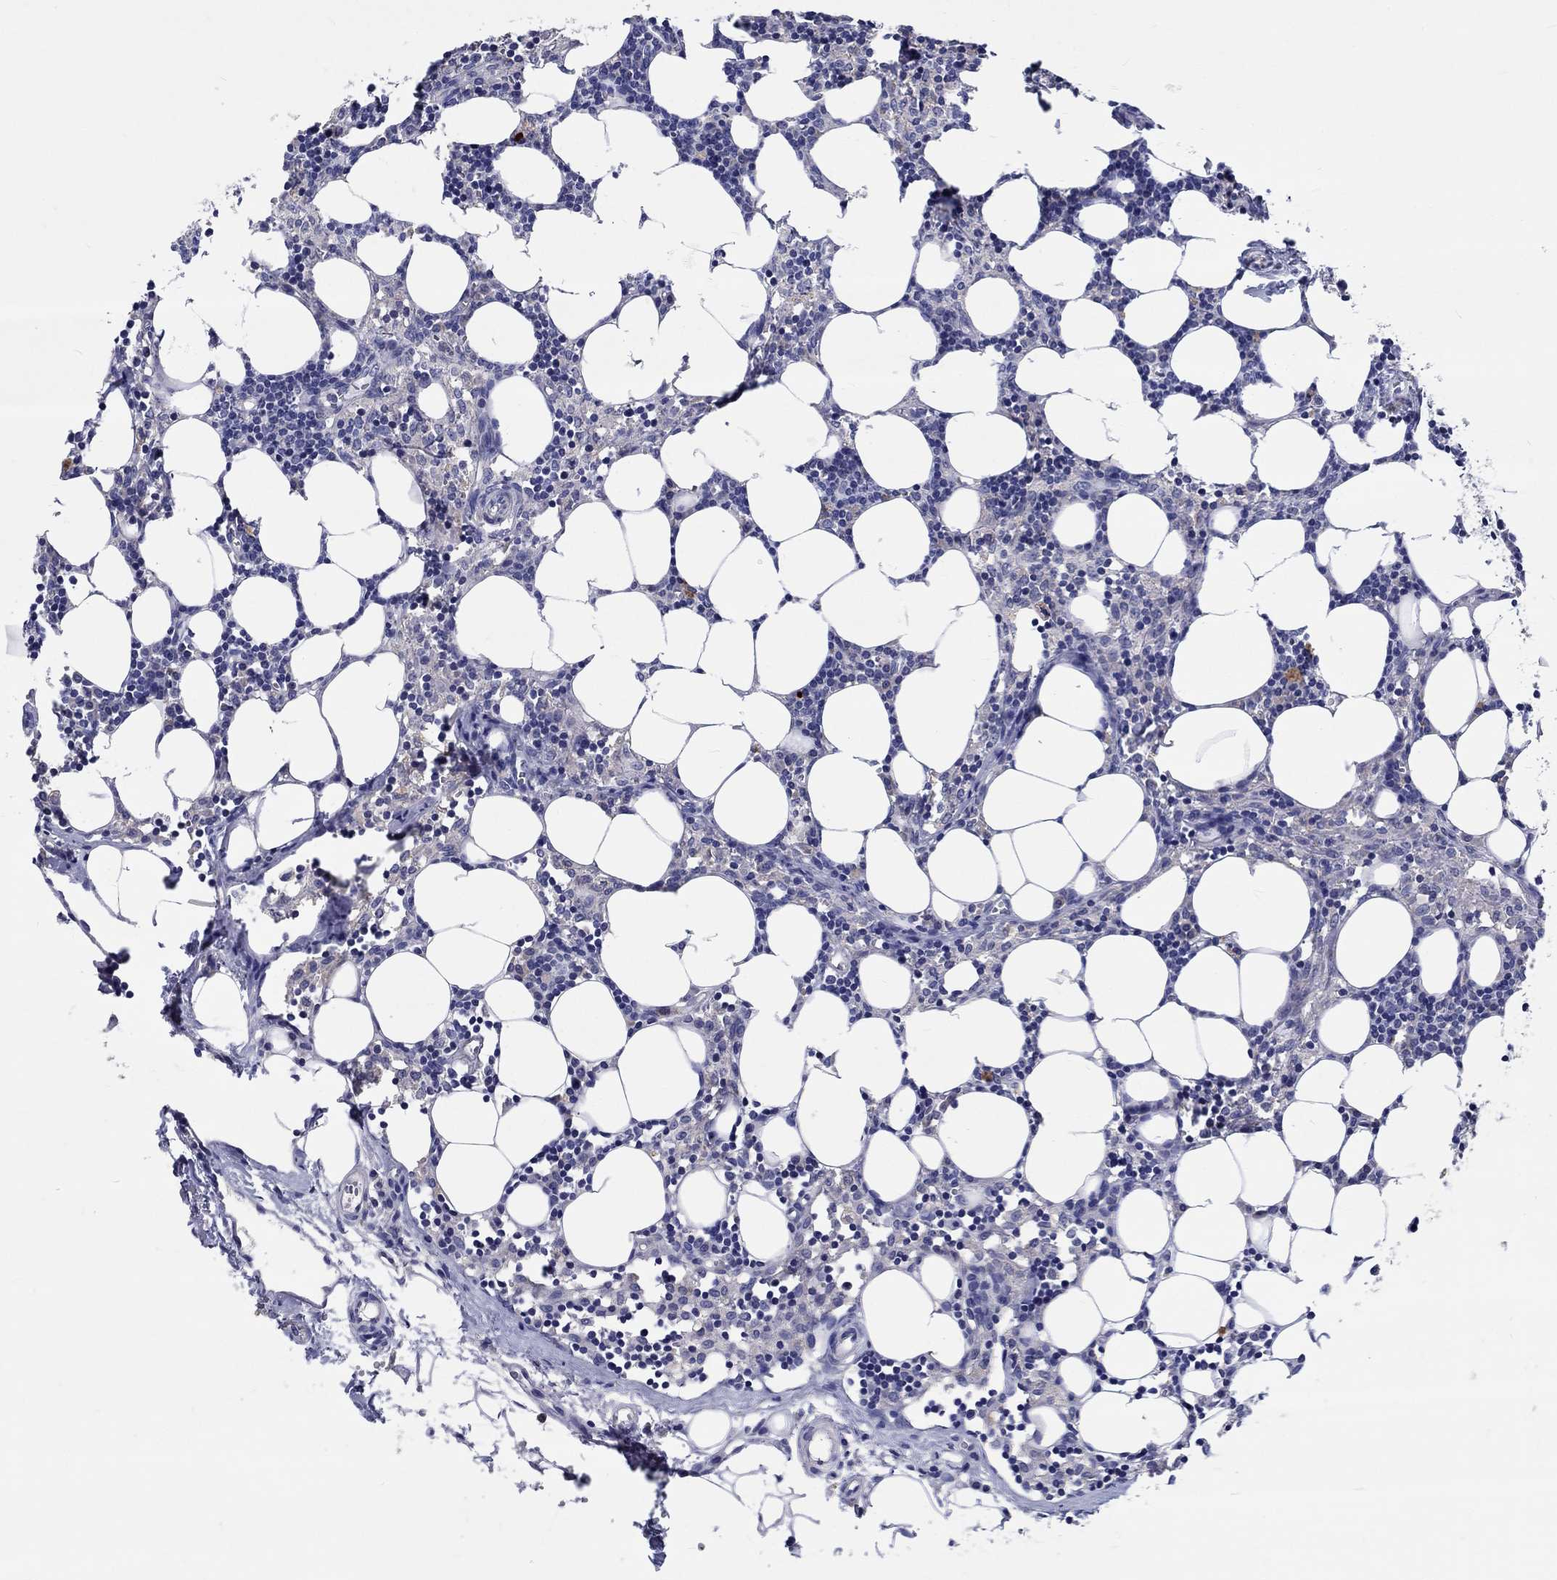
{"staining": {"intensity": "negative", "quantity": "none", "location": "none"}, "tissue": "lymph node", "cell_type": "Germinal center cells", "image_type": "normal", "snomed": [{"axis": "morphology", "description": "Normal tissue, NOS"}, {"axis": "topography", "description": "Lymph node"}], "caption": "This is an immunohistochemistry (IHC) image of unremarkable human lymph node. There is no positivity in germinal center cells.", "gene": "CHIT1", "patient": {"sex": "female", "age": 52}}